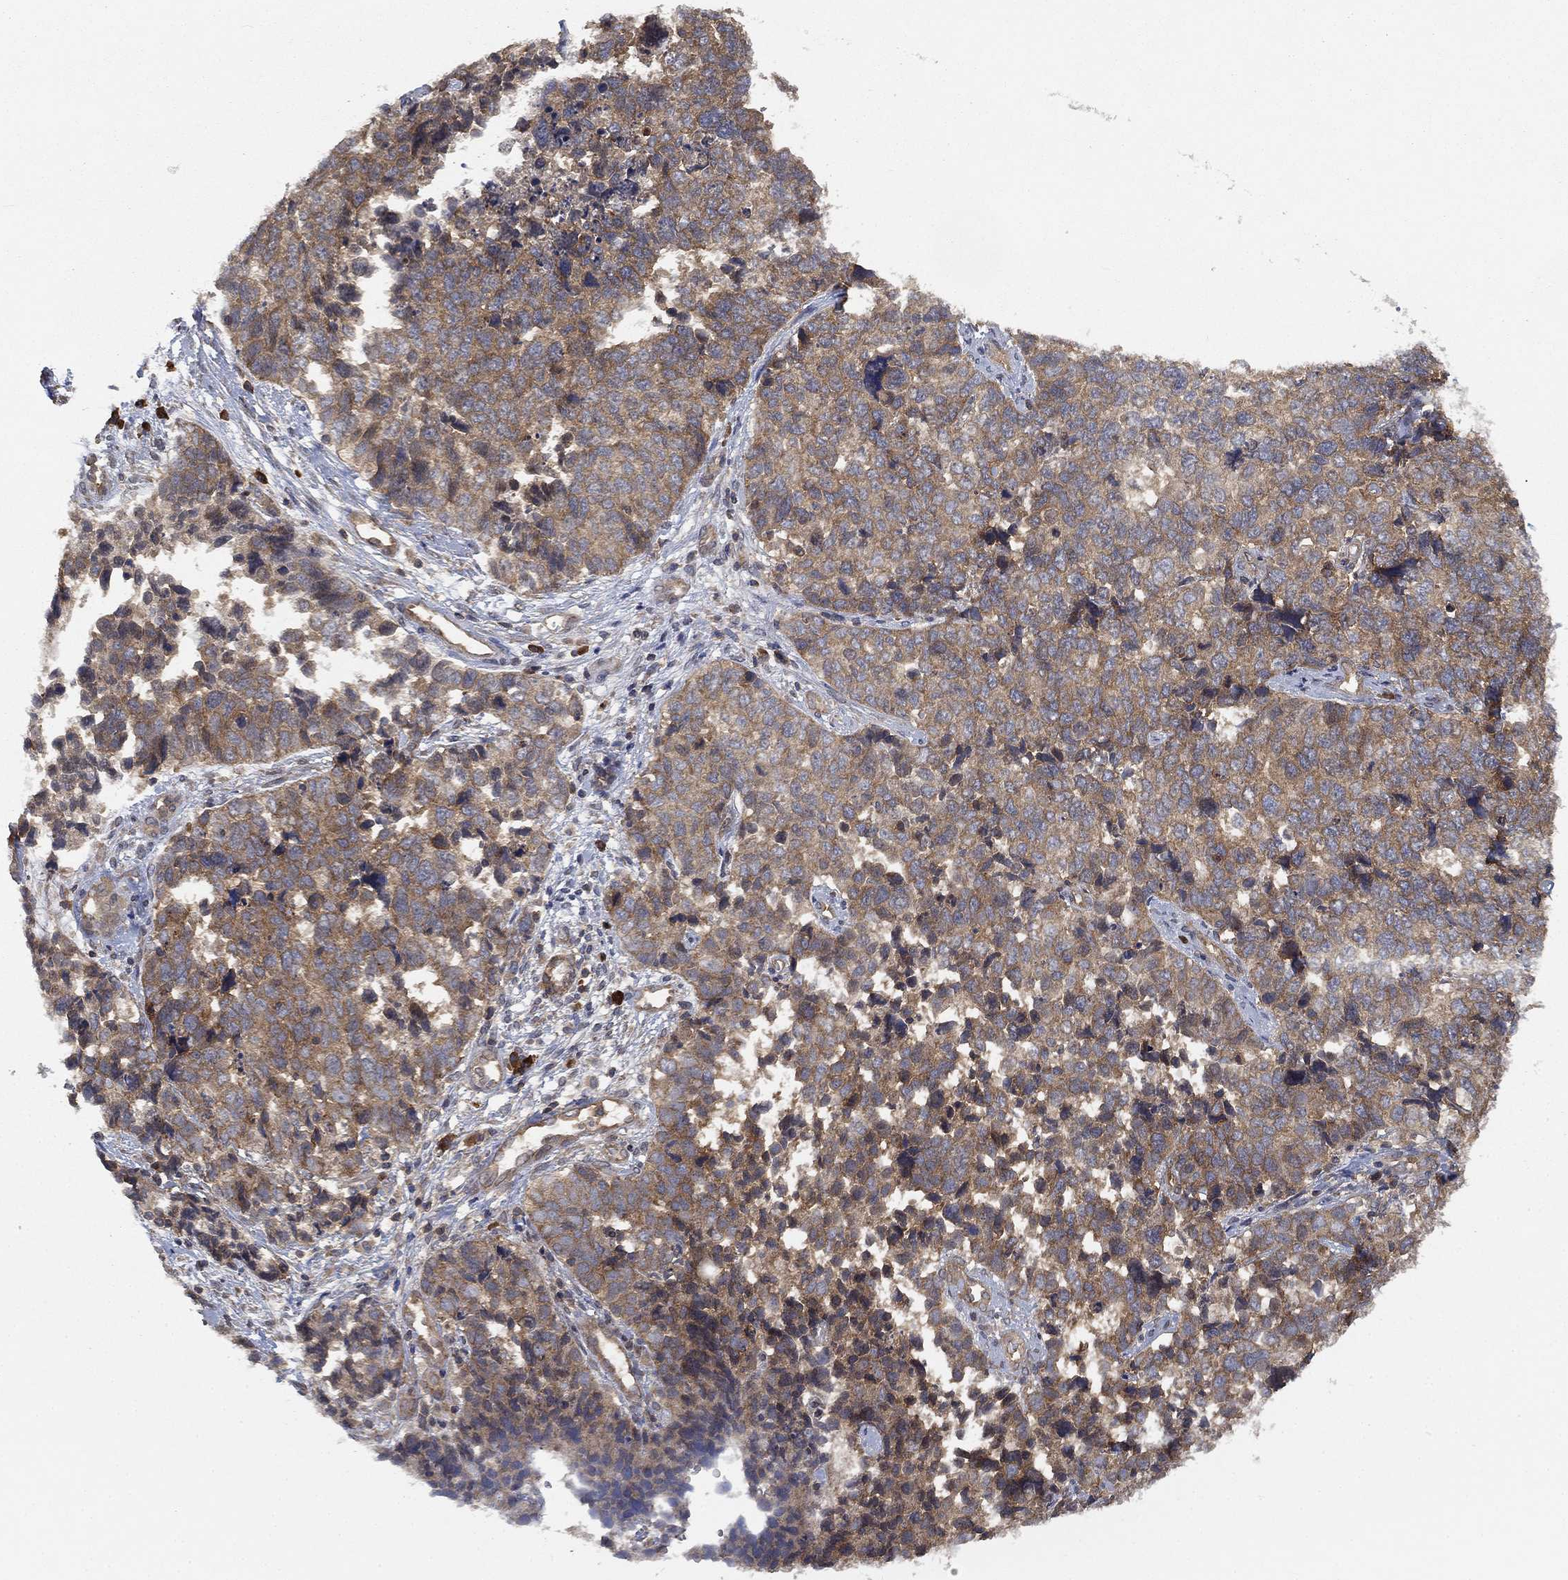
{"staining": {"intensity": "moderate", "quantity": "25%-75%", "location": "cytoplasmic/membranous"}, "tissue": "cervical cancer", "cell_type": "Tumor cells", "image_type": "cancer", "snomed": [{"axis": "morphology", "description": "Squamous cell carcinoma, NOS"}, {"axis": "topography", "description": "Cervix"}], "caption": "Protein staining of cervical squamous cell carcinoma tissue reveals moderate cytoplasmic/membranous staining in about 25%-75% of tumor cells.", "gene": "UBA5", "patient": {"sex": "female", "age": 63}}